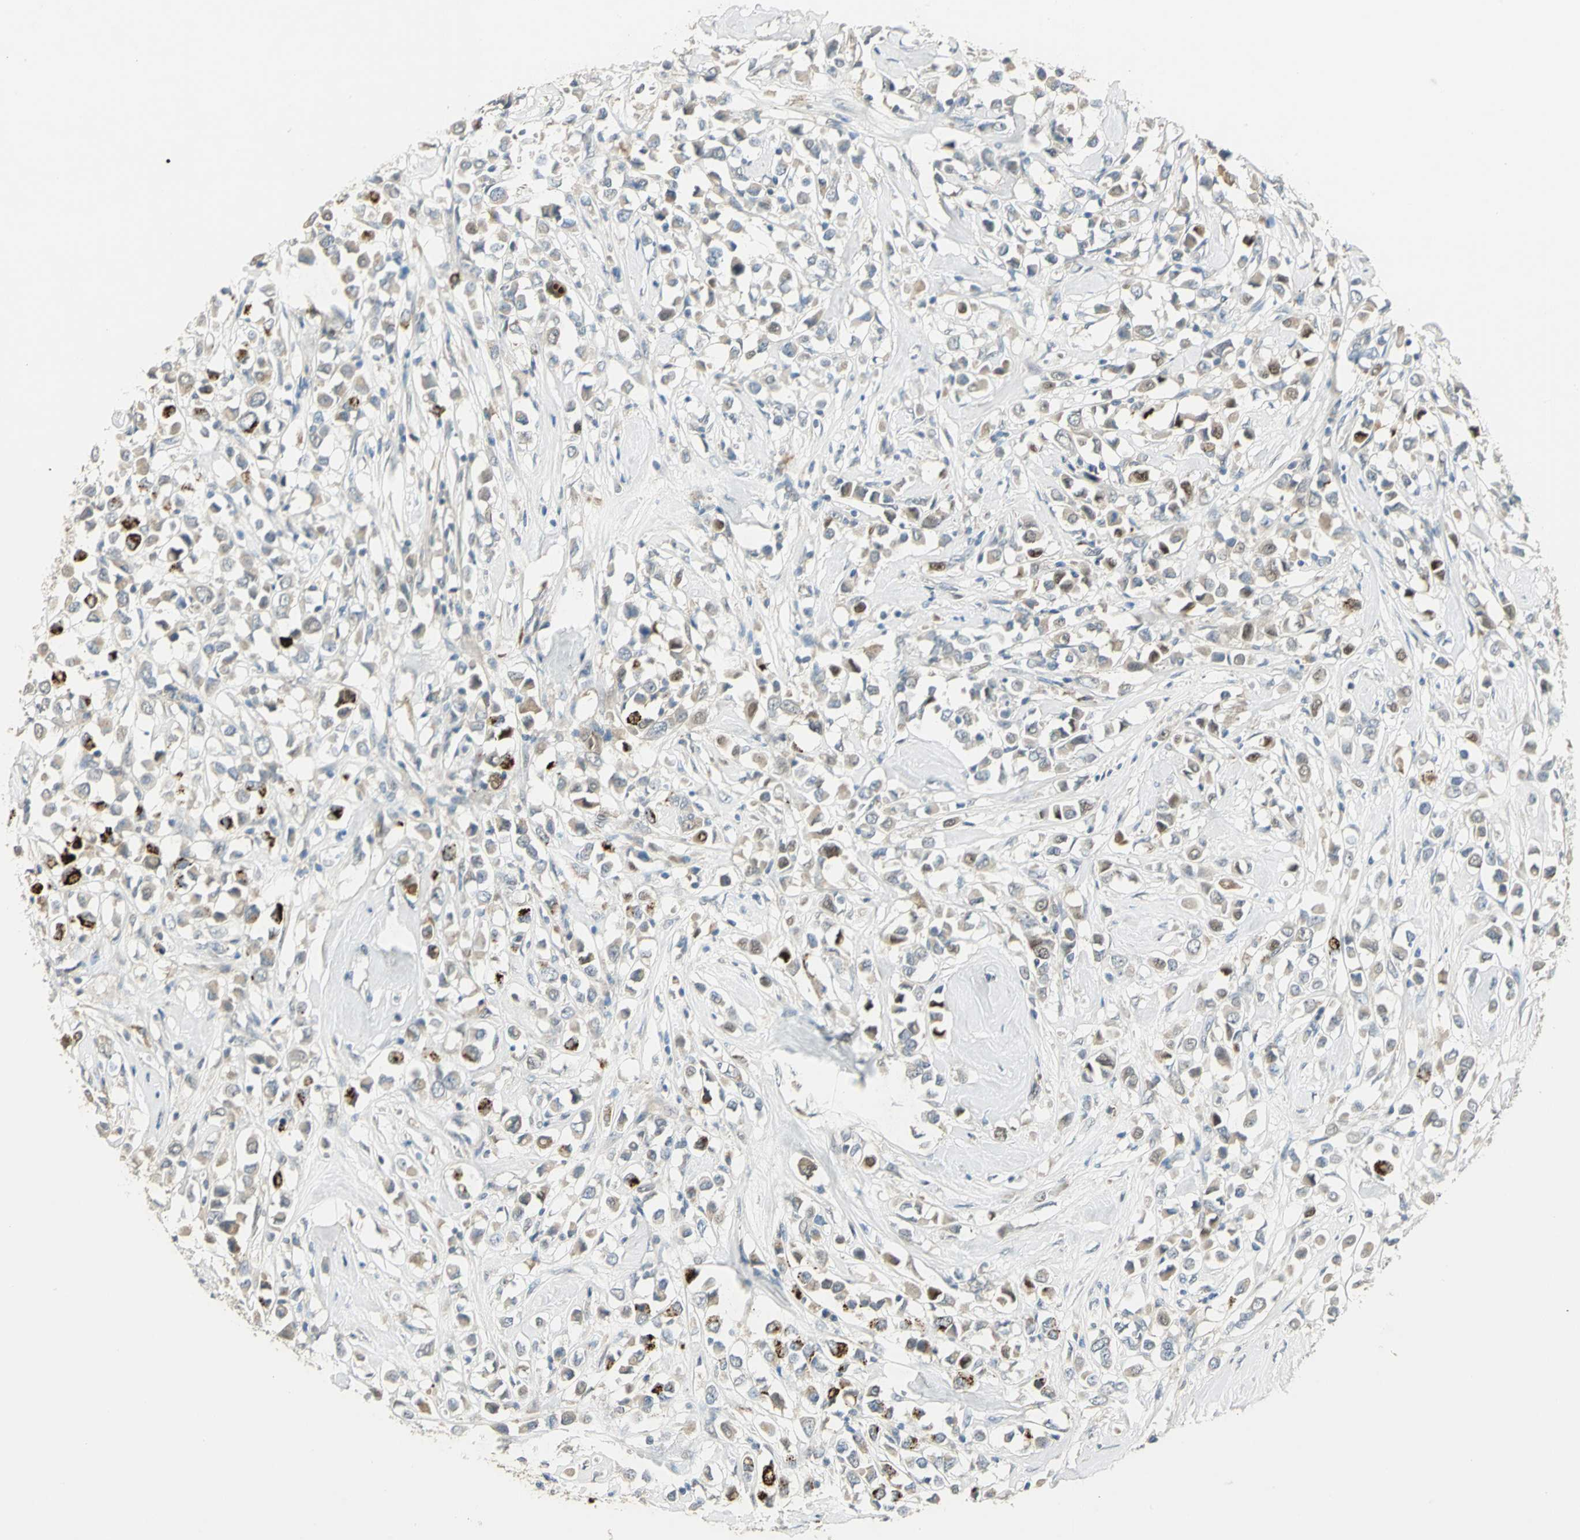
{"staining": {"intensity": "weak", "quantity": "25%-75%", "location": "cytoplasmic/membranous"}, "tissue": "breast cancer", "cell_type": "Tumor cells", "image_type": "cancer", "snomed": [{"axis": "morphology", "description": "Duct carcinoma"}, {"axis": "topography", "description": "Breast"}], "caption": "This micrograph demonstrates immunohistochemistry (IHC) staining of invasive ductal carcinoma (breast), with low weak cytoplasmic/membranous positivity in about 25%-75% of tumor cells.", "gene": "PROC", "patient": {"sex": "female", "age": 61}}